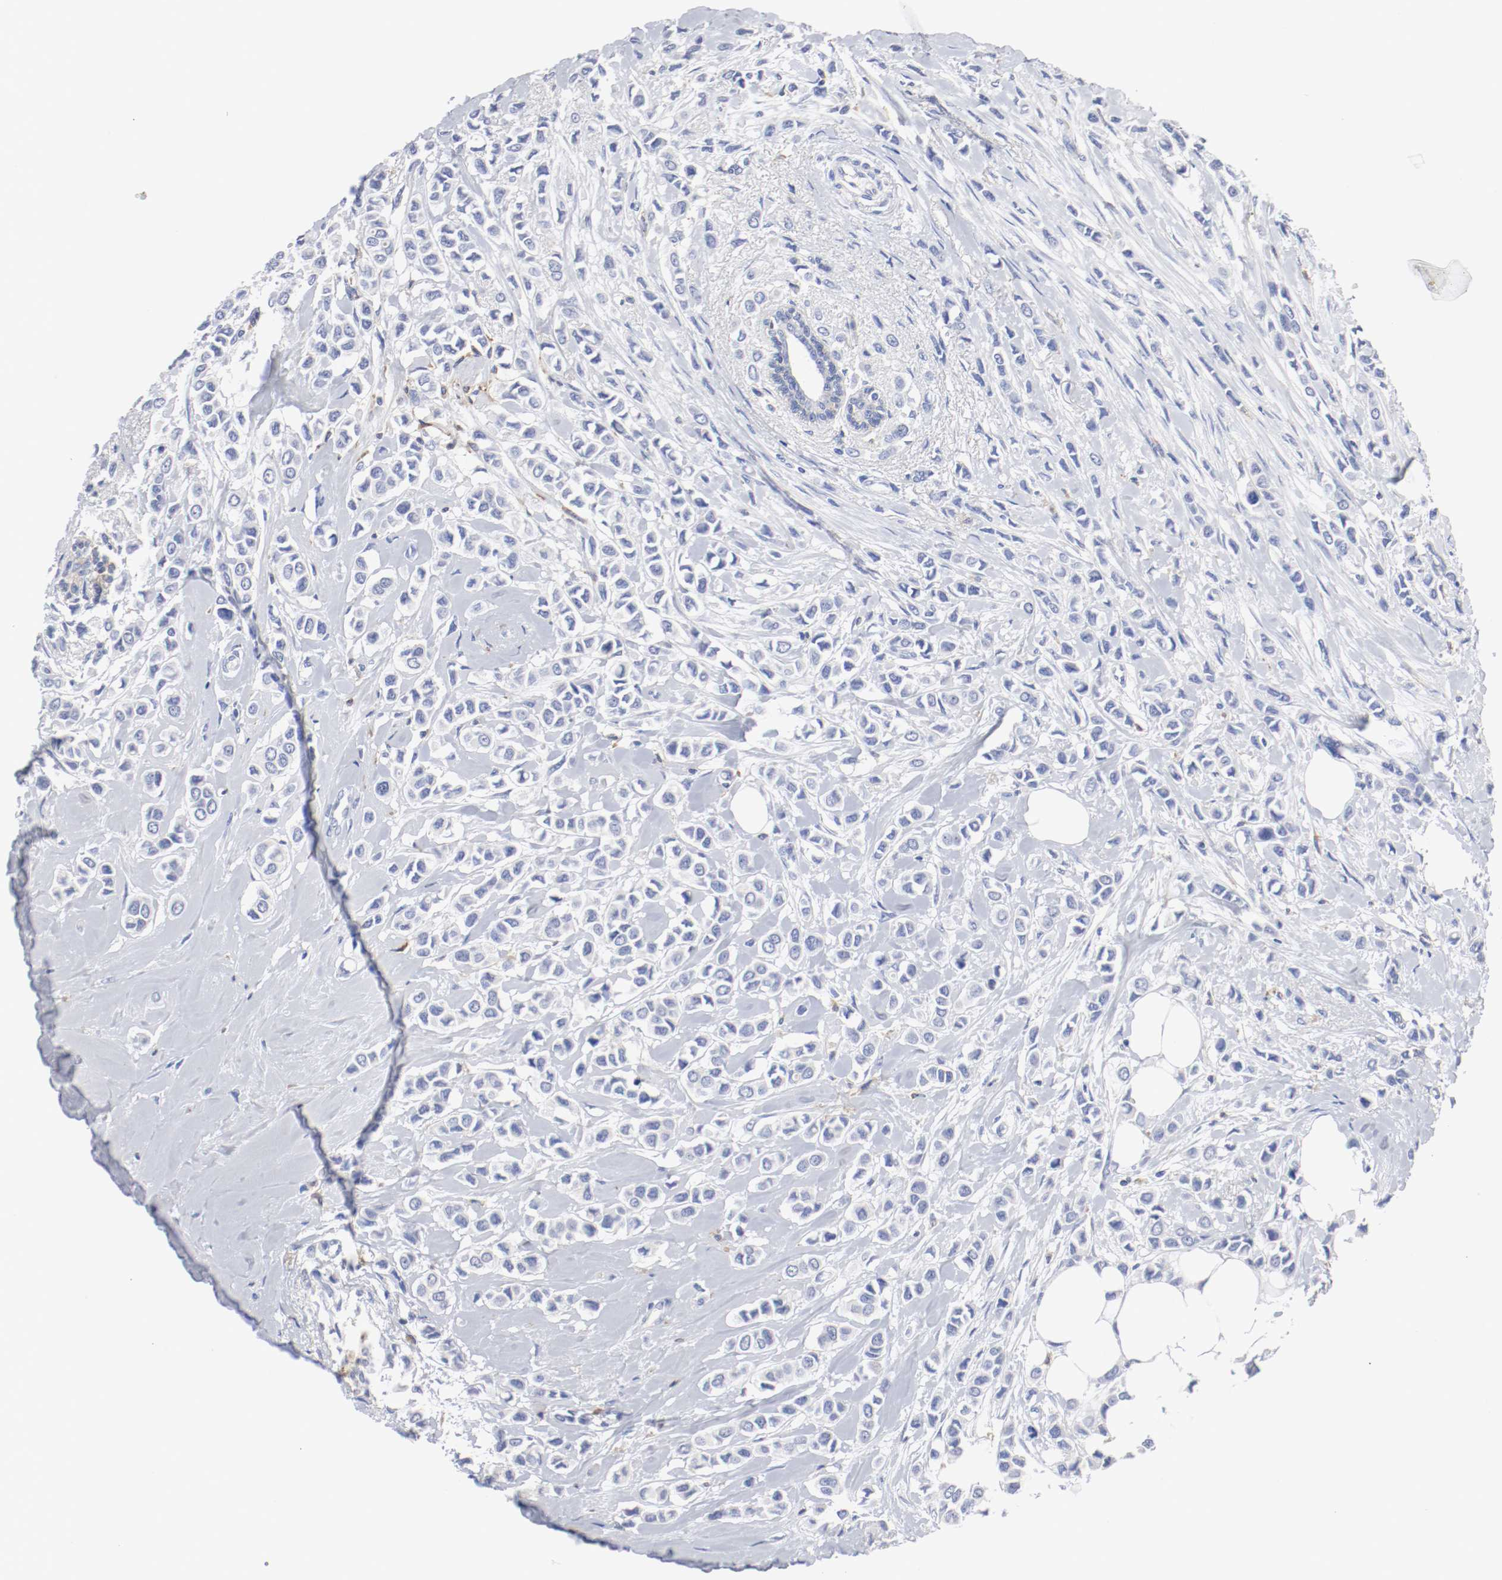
{"staining": {"intensity": "negative", "quantity": "none", "location": "none"}, "tissue": "breast cancer", "cell_type": "Tumor cells", "image_type": "cancer", "snomed": [{"axis": "morphology", "description": "Lobular carcinoma"}, {"axis": "topography", "description": "Breast"}], "caption": "The photomicrograph demonstrates no staining of tumor cells in breast lobular carcinoma.", "gene": "FGFBP1", "patient": {"sex": "female", "age": 51}}